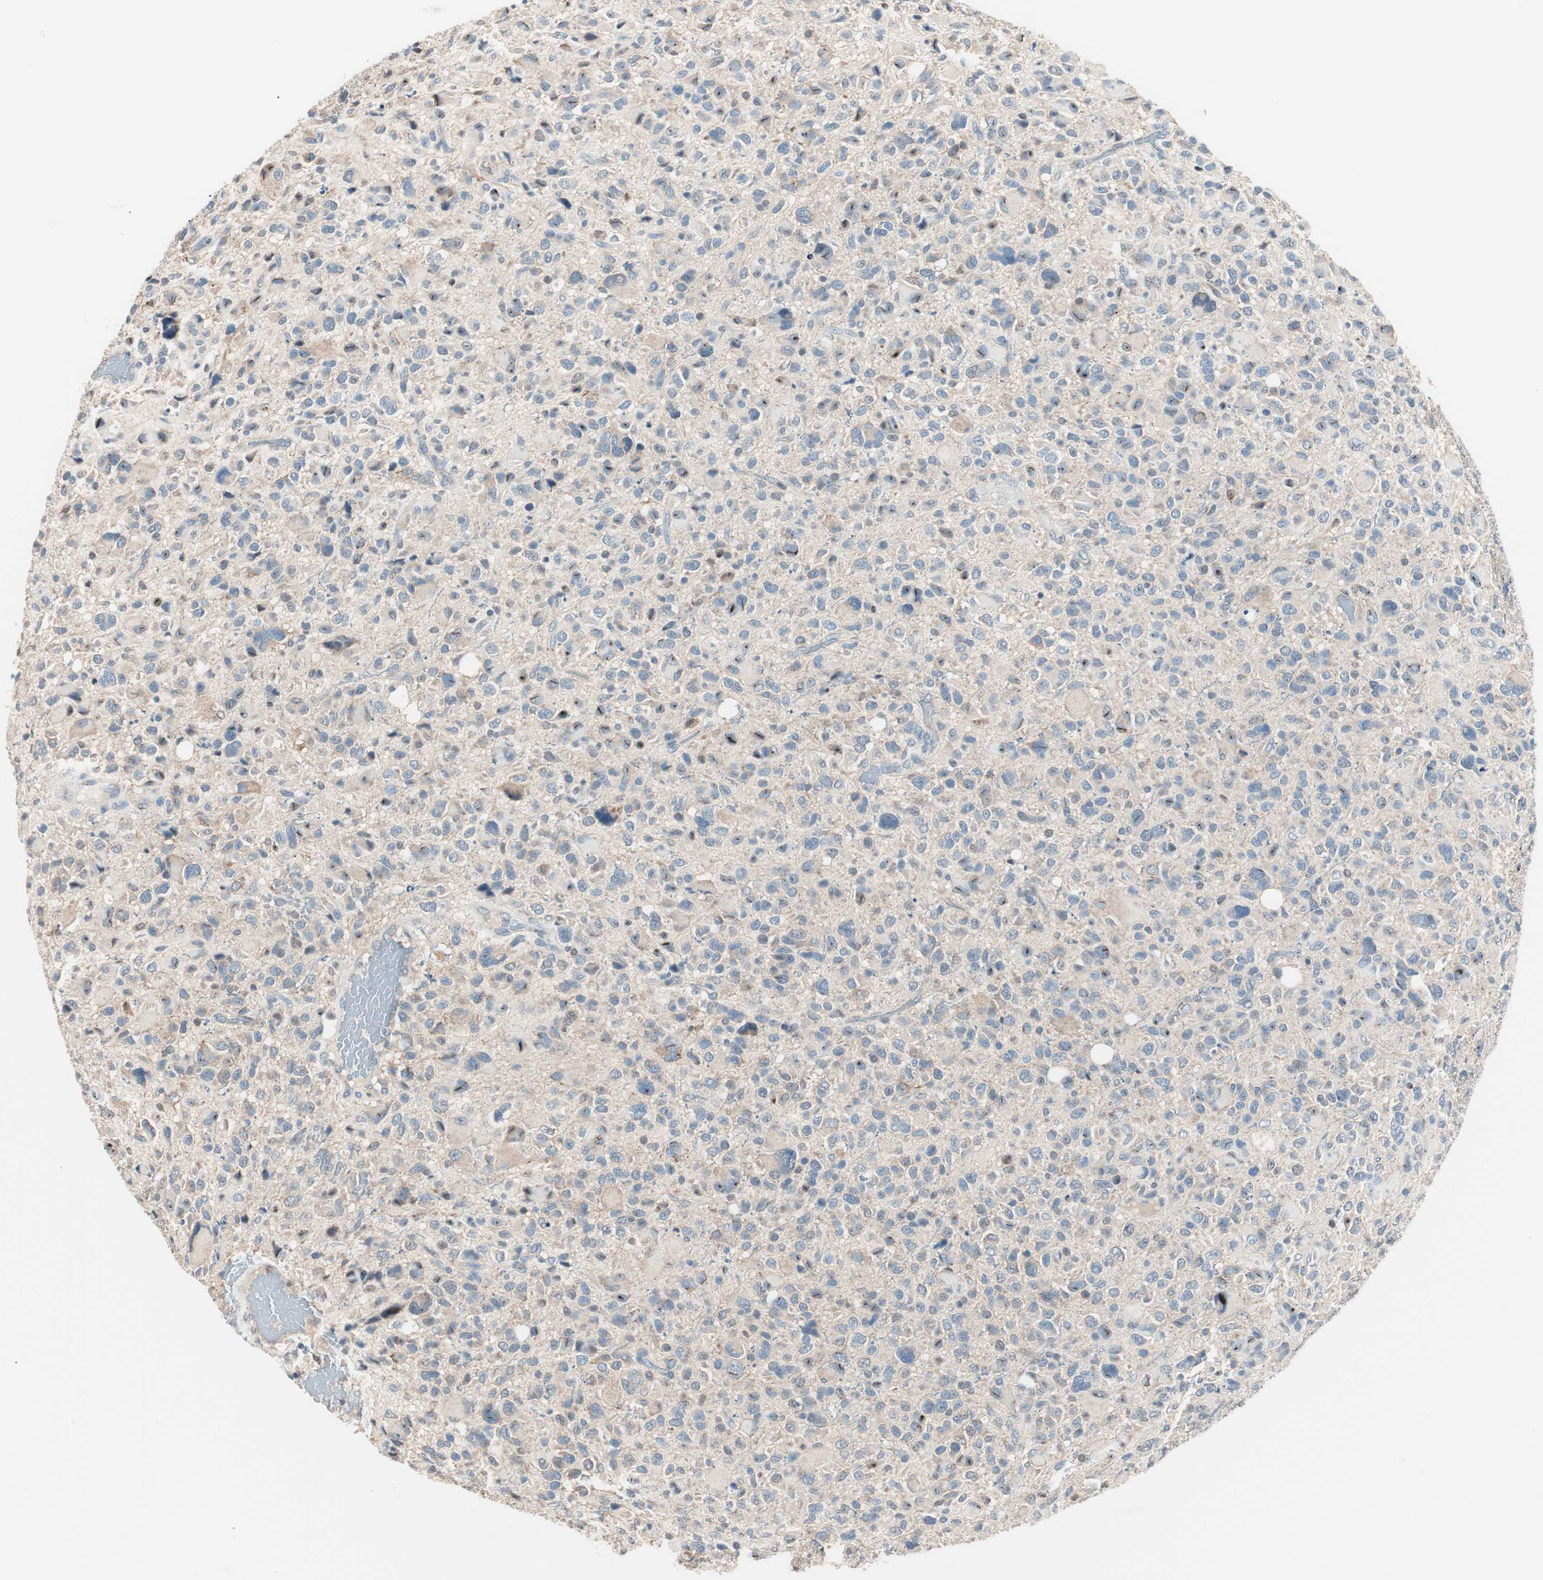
{"staining": {"intensity": "weak", "quantity": "<25%", "location": "nuclear"}, "tissue": "glioma", "cell_type": "Tumor cells", "image_type": "cancer", "snomed": [{"axis": "morphology", "description": "Glioma, malignant, High grade"}, {"axis": "topography", "description": "Brain"}], "caption": "High-grade glioma (malignant) stained for a protein using immunohistochemistry displays no expression tumor cells.", "gene": "RAD54B", "patient": {"sex": "male", "age": 48}}